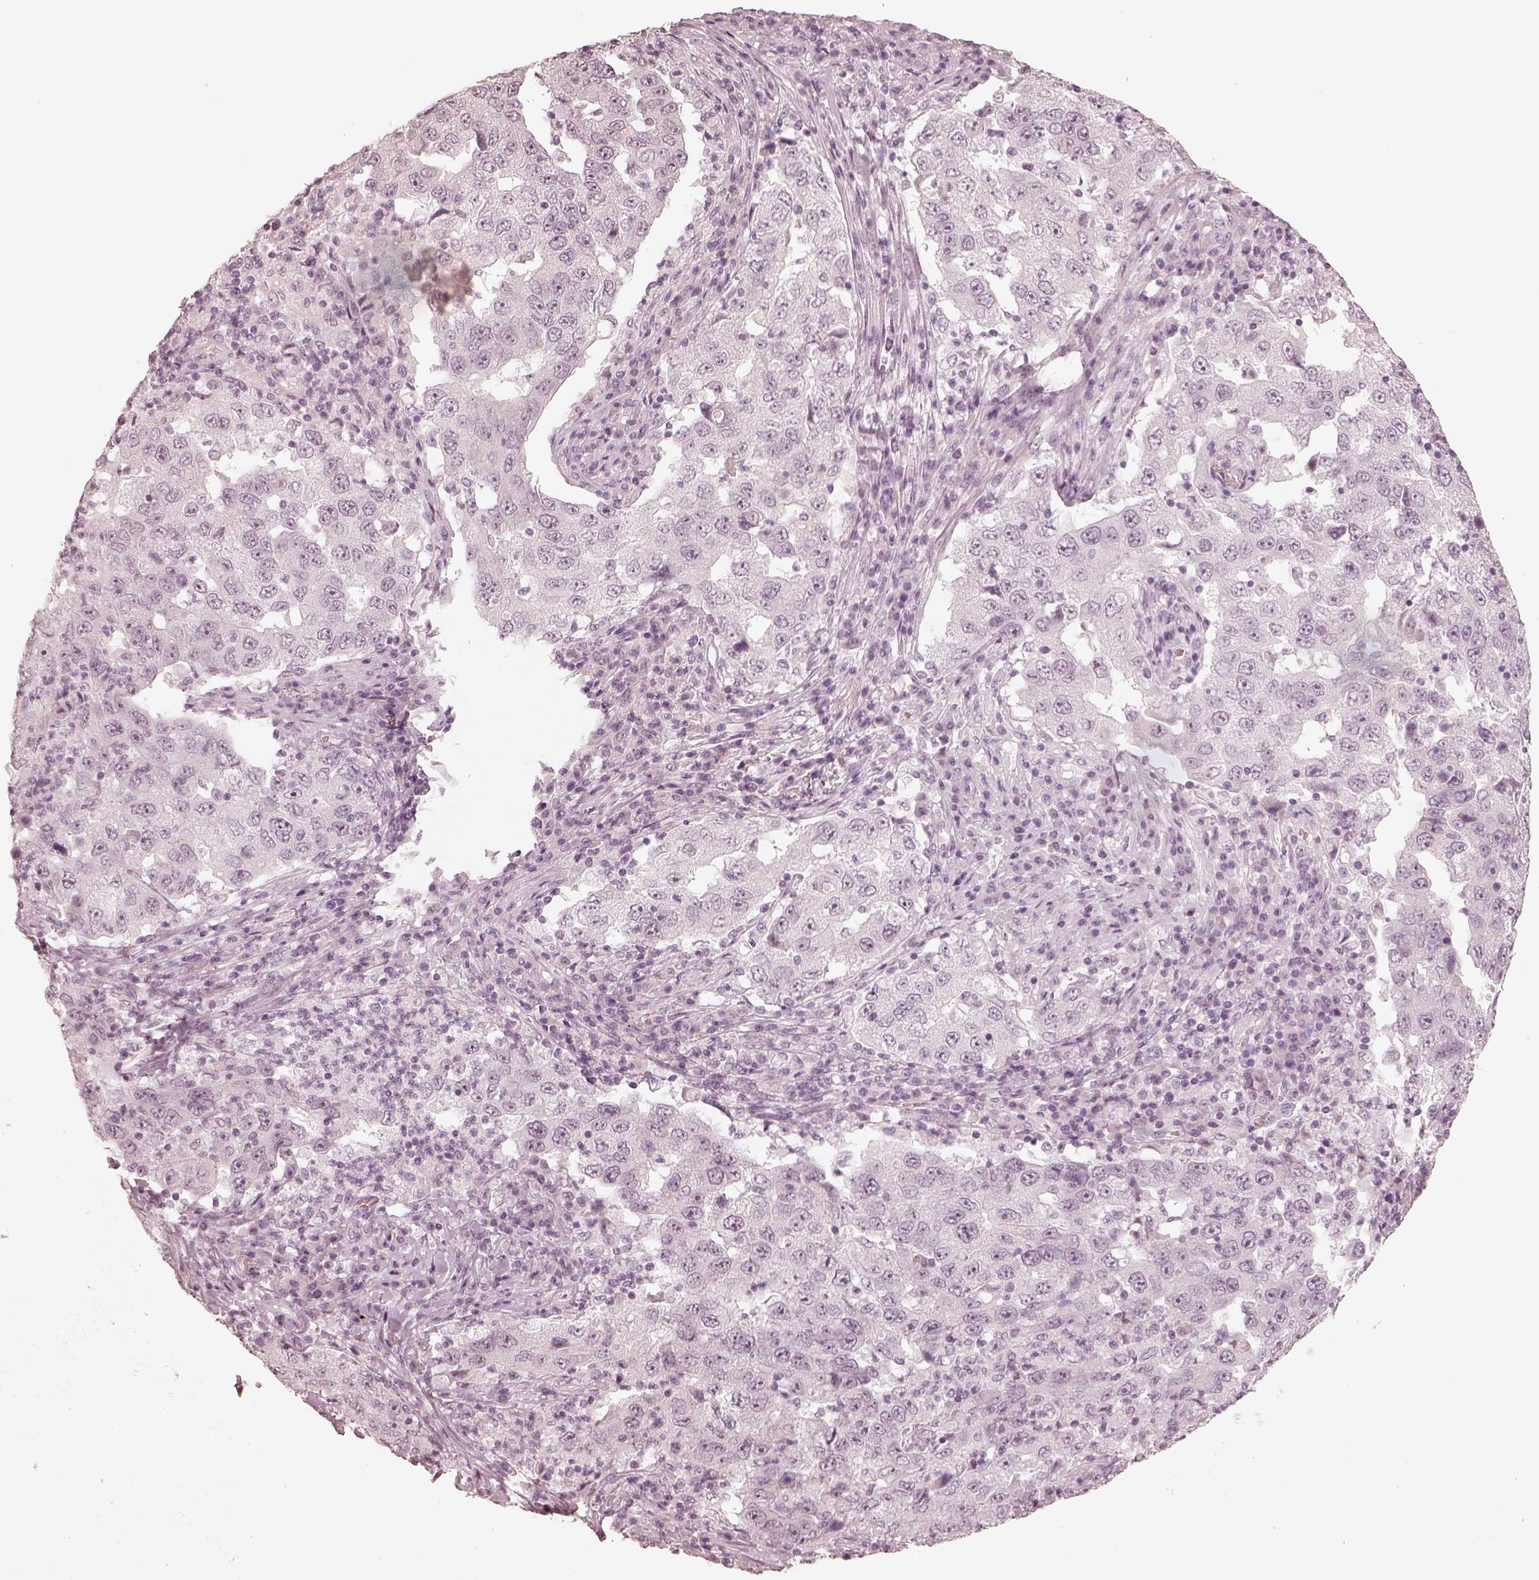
{"staining": {"intensity": "negative", "quantity": "none", "location": "none"}, "tissue": "lung cancer", "cell_type": "Tumor cells", "image_type": "cancer", "snomed": [{"axis": "morphology", "description": "Adenocarcinoma, NOS"}, {"axis": "topography", "description": "Lung"}], "caption": "A micrograph of human lung cancer is negative for staining in tumor cells.", "gene": "CALR3", "patient": {"sex": "male", "age": 73}}